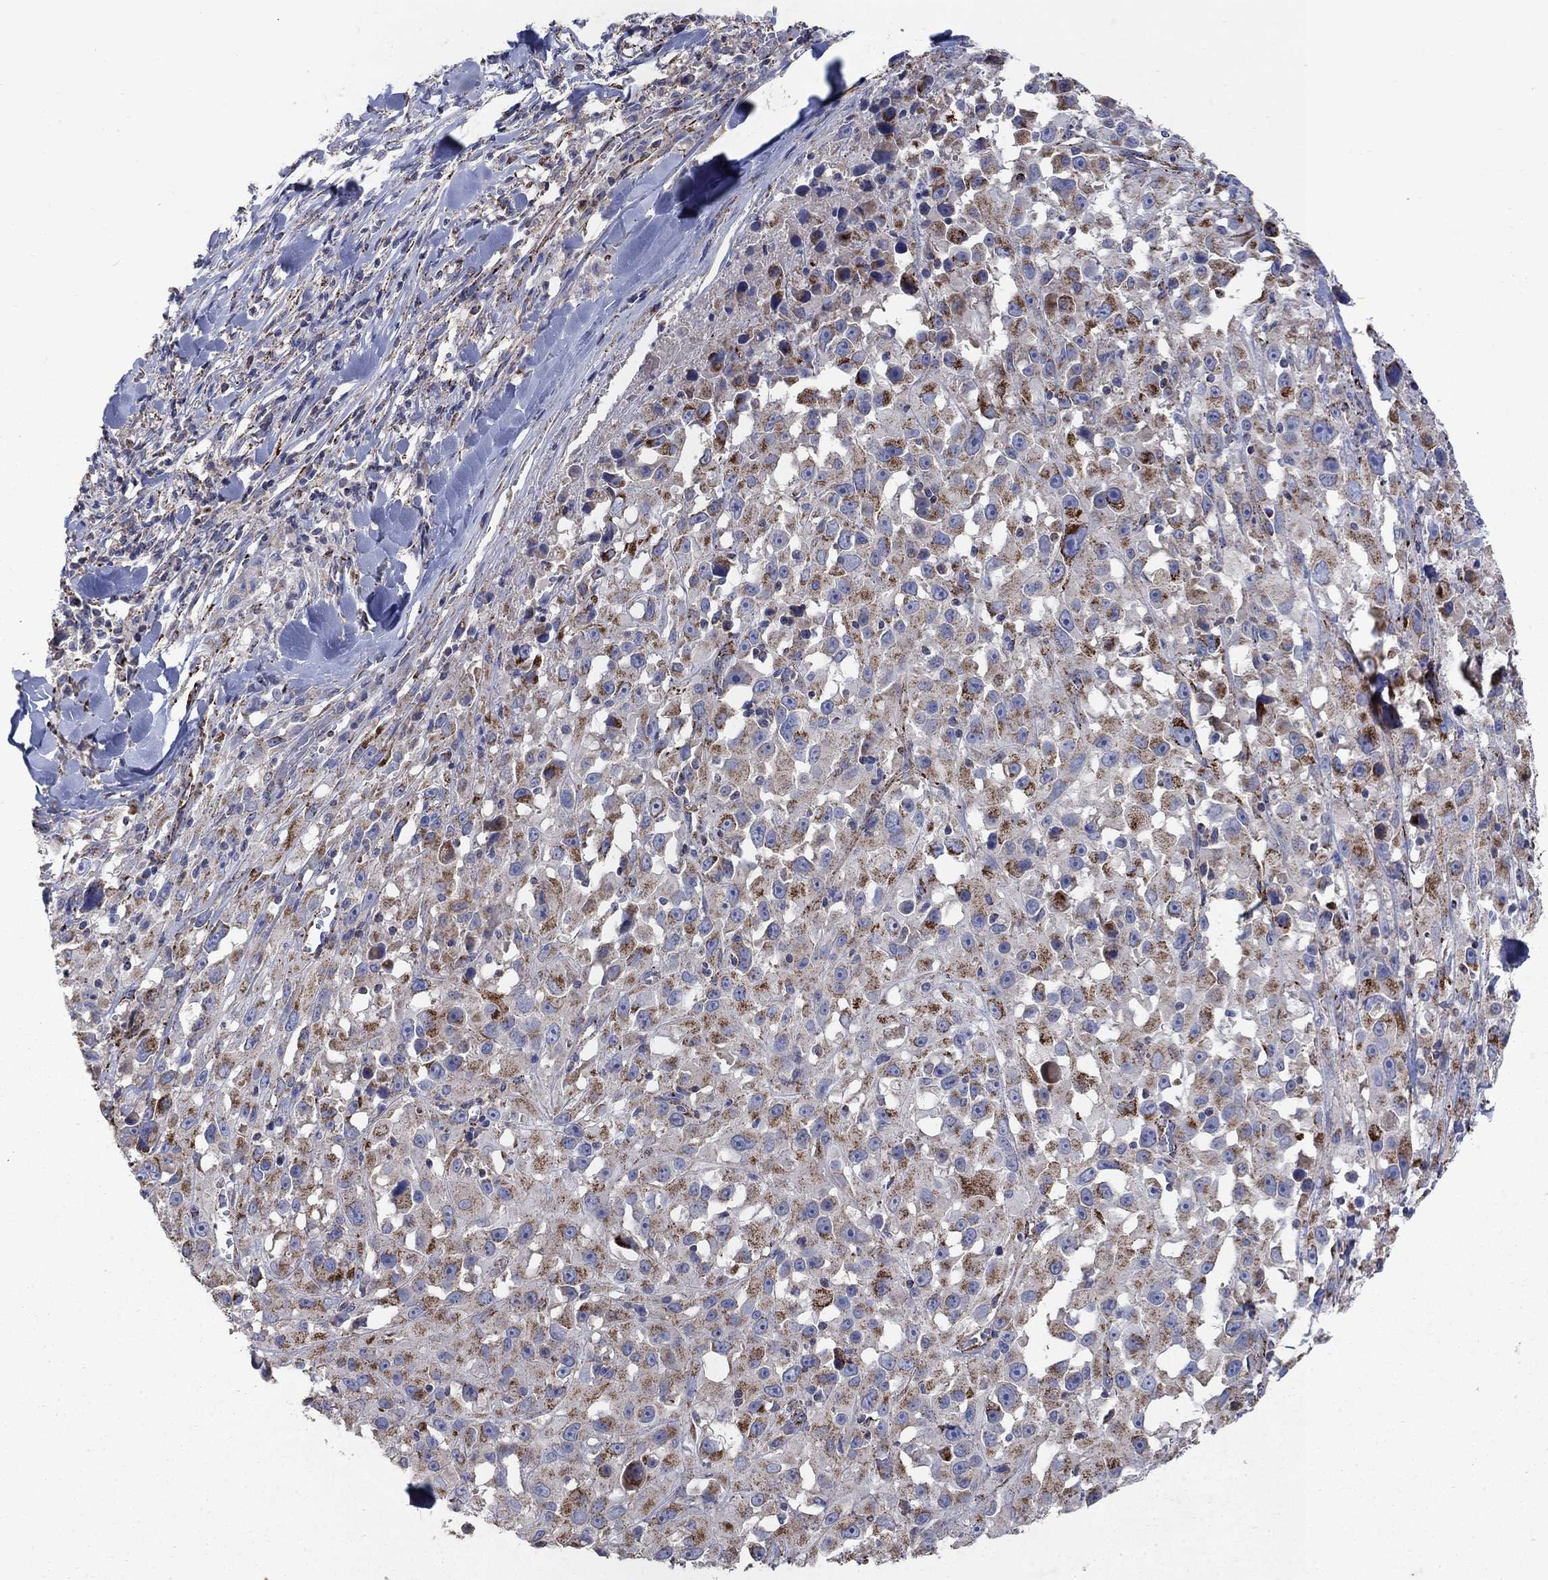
{"staining": {"intensity": "strong", "quantity": "<25%", "location": "cytoplasmic/membranous"}, "tissue": "melanoma", "cell_type": "Tumor cells", "image_type": "cancer", "snomed": [{"axis": "morphology", "description": "Malignant melanoma, Metastatic site"}, {"axis": "topography", "description": "Lymph node"}], "caption": "An immunohistochemistry photomicrograph of neoplastic tissue is shown. Protein staining in brown shows strong cytoplasmic/membranous positivity in malignant melanoma (metastatic site) within tumor cells.", "gene": "PNPLA2", "patient": {"sex": "male", "age": 50}}